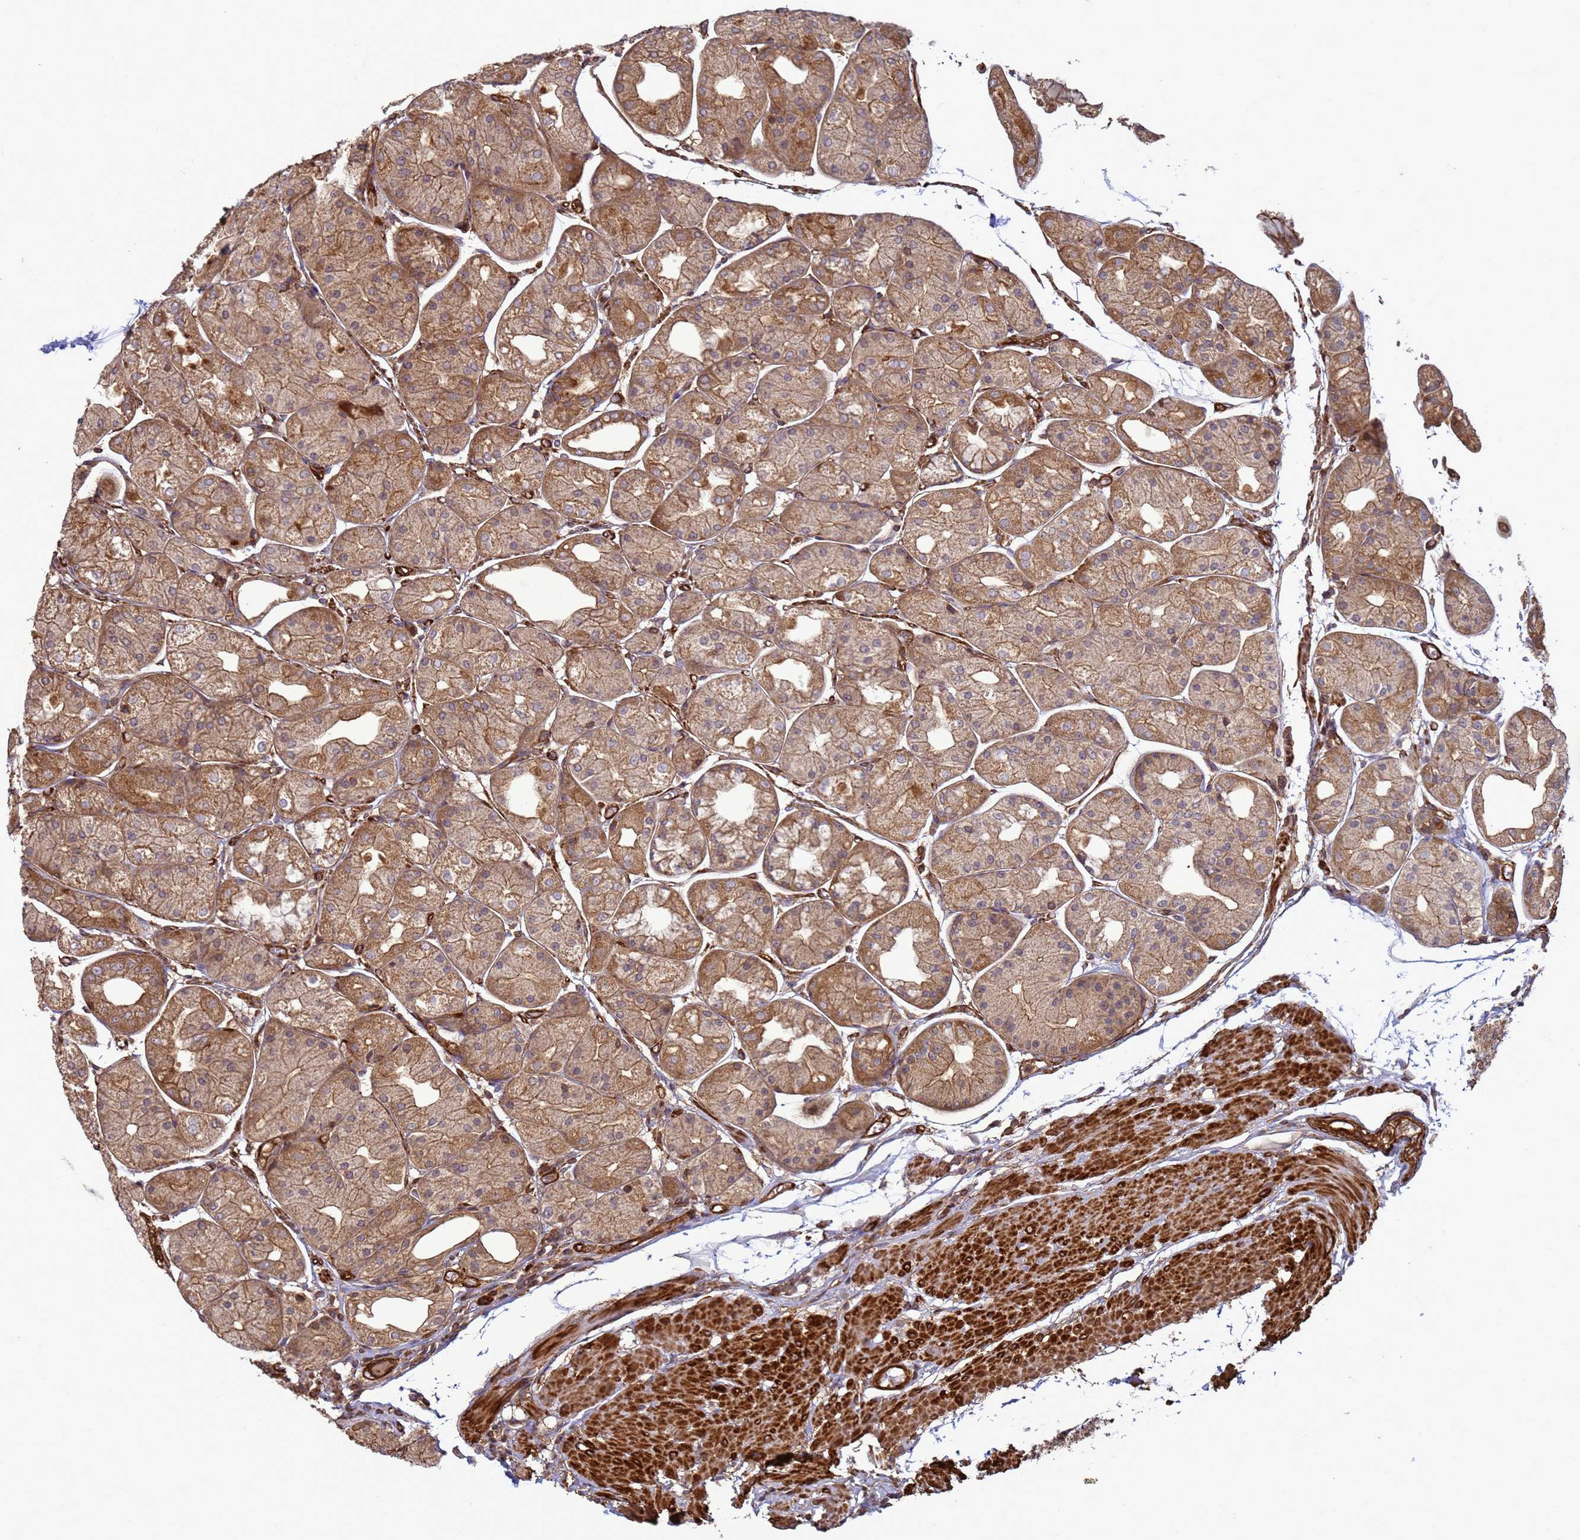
{"staining": {"intensity": "moderate", "quantity": ">75%", "location": "cytoplasmic/membranous"}, "tissue": "stomach", "cell_type": "Glandular cells", "image_type": "normal", "snomed": [{"axis": "morphology", "description": "Normal tissue, NOS"}, {"axis": "topography", "description": "Stomach, upper"}], "caption": "A high-resolution image shows immunohistochemistry staining of unremarkable stomach, which demonstrates moderate cytoplasmic/membranous positivity in approximately >75% of glandular cells. Ihc stains the protein of interest in brown and the nuclei are stained blue.", "gene": "CNOT1", "patient": {"sex": "male", "age": 72}}